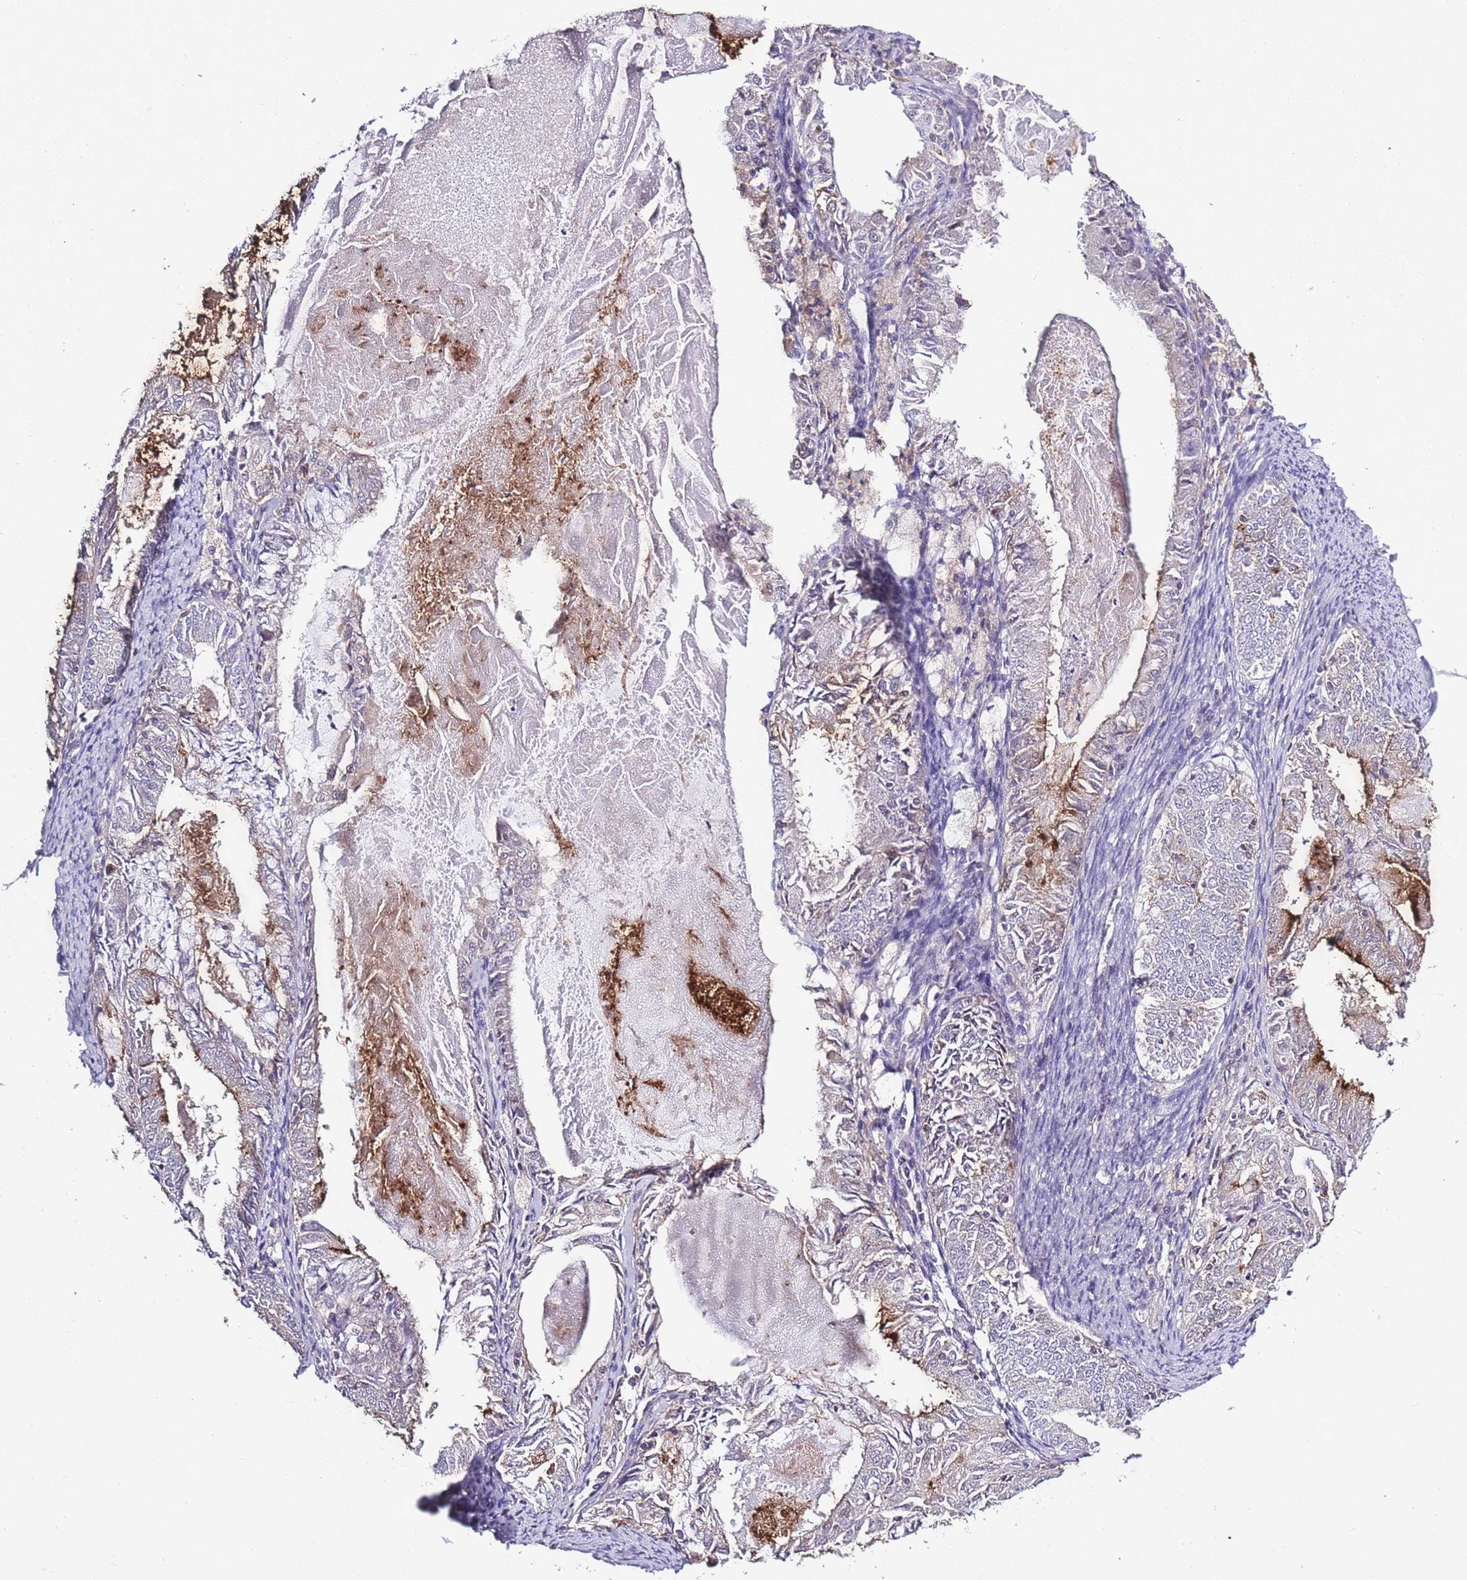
{"staining": {"intensity": "strong", "quantity": "<25%", "location": "cytoplasmic/membranous"}, "tissue": "endometrial cancer", "cell_type": "Tumor cells", "image_type": "cancer", "snomed": [{"axis": "morphology", "description": "Adenocarcinoma, NOS"}, {"axis": "topography", "description": "Endometrium"}], "caption": "The histopathology image exhibits a brown stain indicating the presence of a protein in the cytoplasmic/membranous of tumor cells in adenocarcinoma (endometrial).", "gene": "CAPN9", "patient": {"sex": "female", "age": 57}}